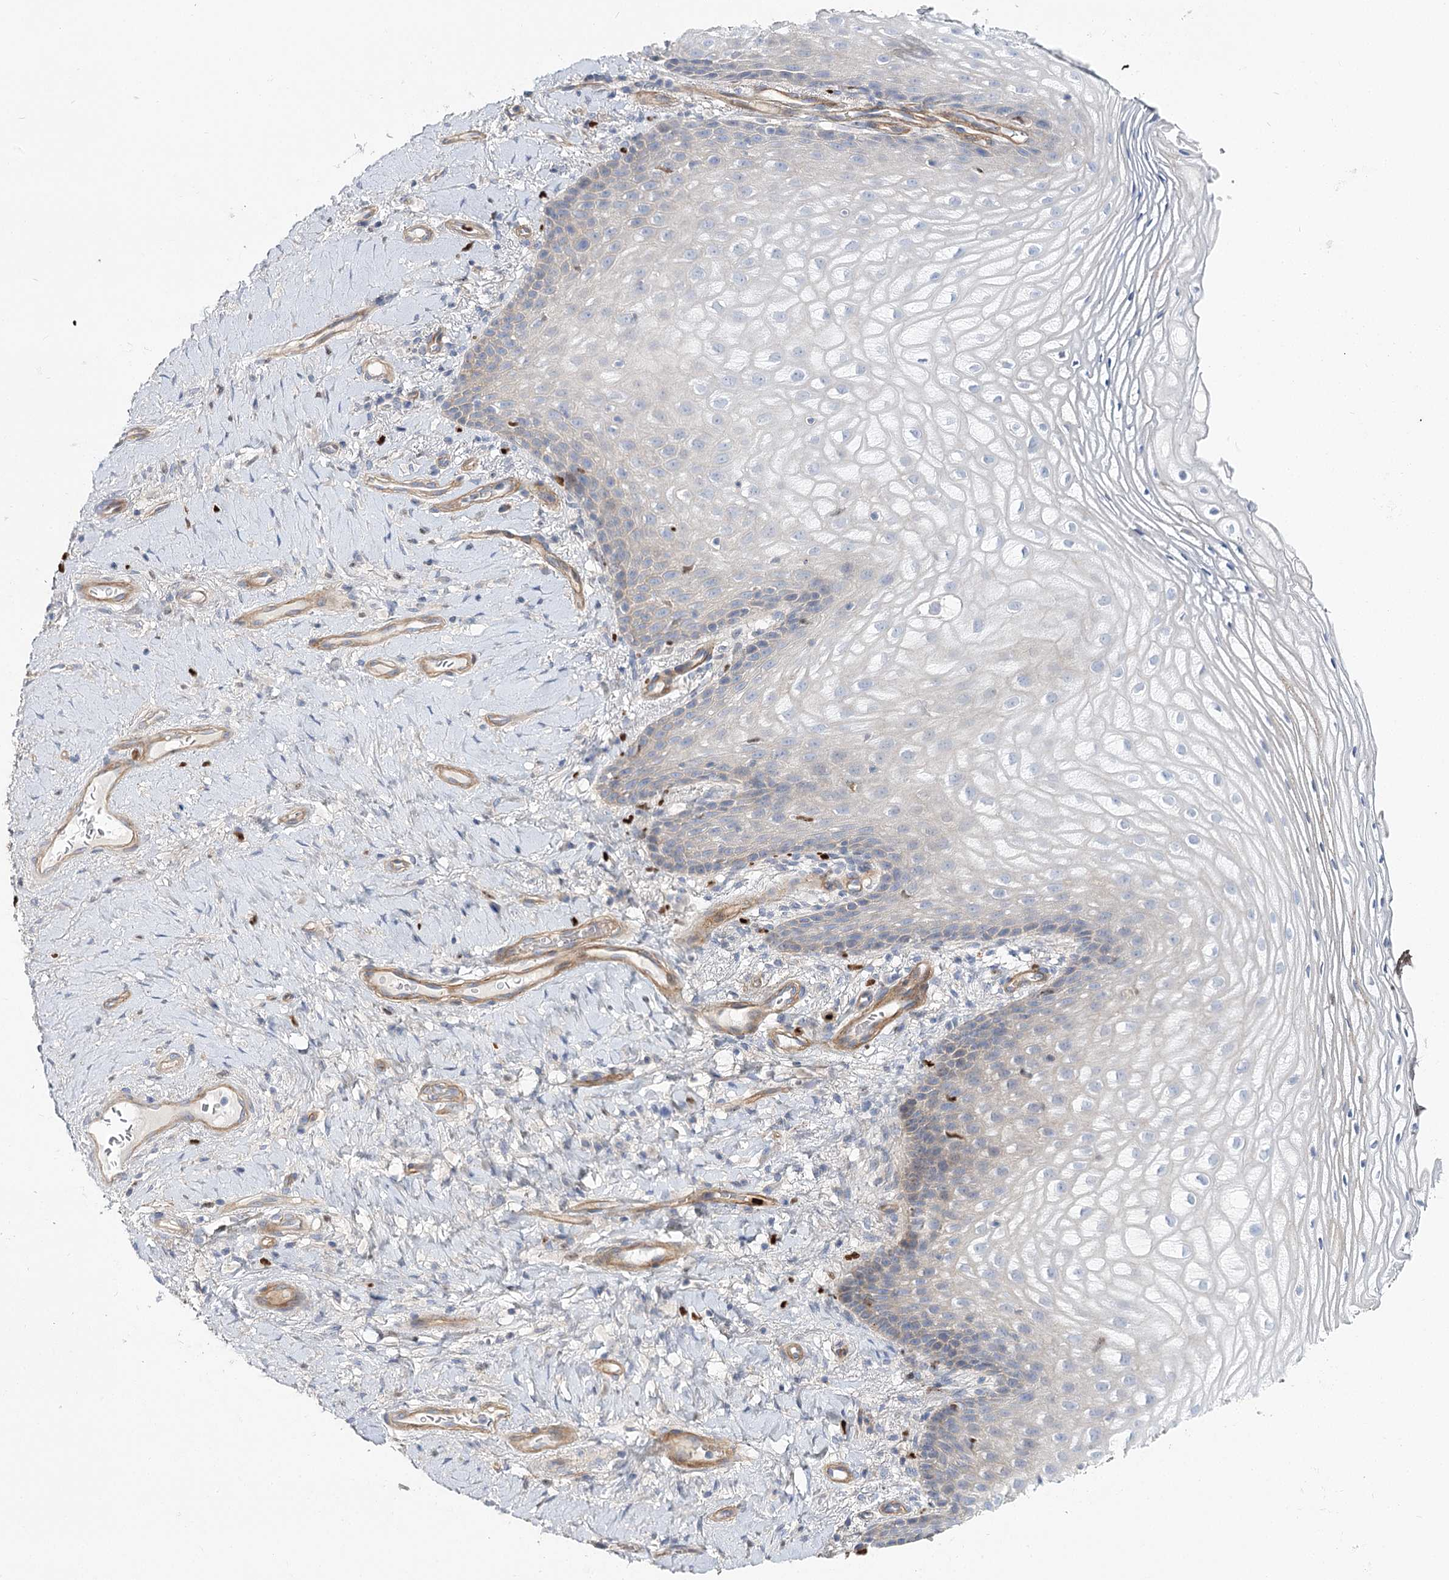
{"staining": {"intensity": "negative", "quantity": "none", "location": "none"}, "tissue": "vagina", "cell_type": "Squamous epithelial cells", "image_type": "normal", "snomed": [{"axis": "morphology", "description": "Normal tissue, NOS"}, {"axis": "topography", "description": "Vagina"}], "caption": "Squamous epithelial cells are negative for brown protein staining in unremarkable vagina. (DAB (3,3'-diaminobenzidine) immunohistochemistry, high magnification).", "gene": "C11orf52", "patient": {"sex": "female", "age": 60}}